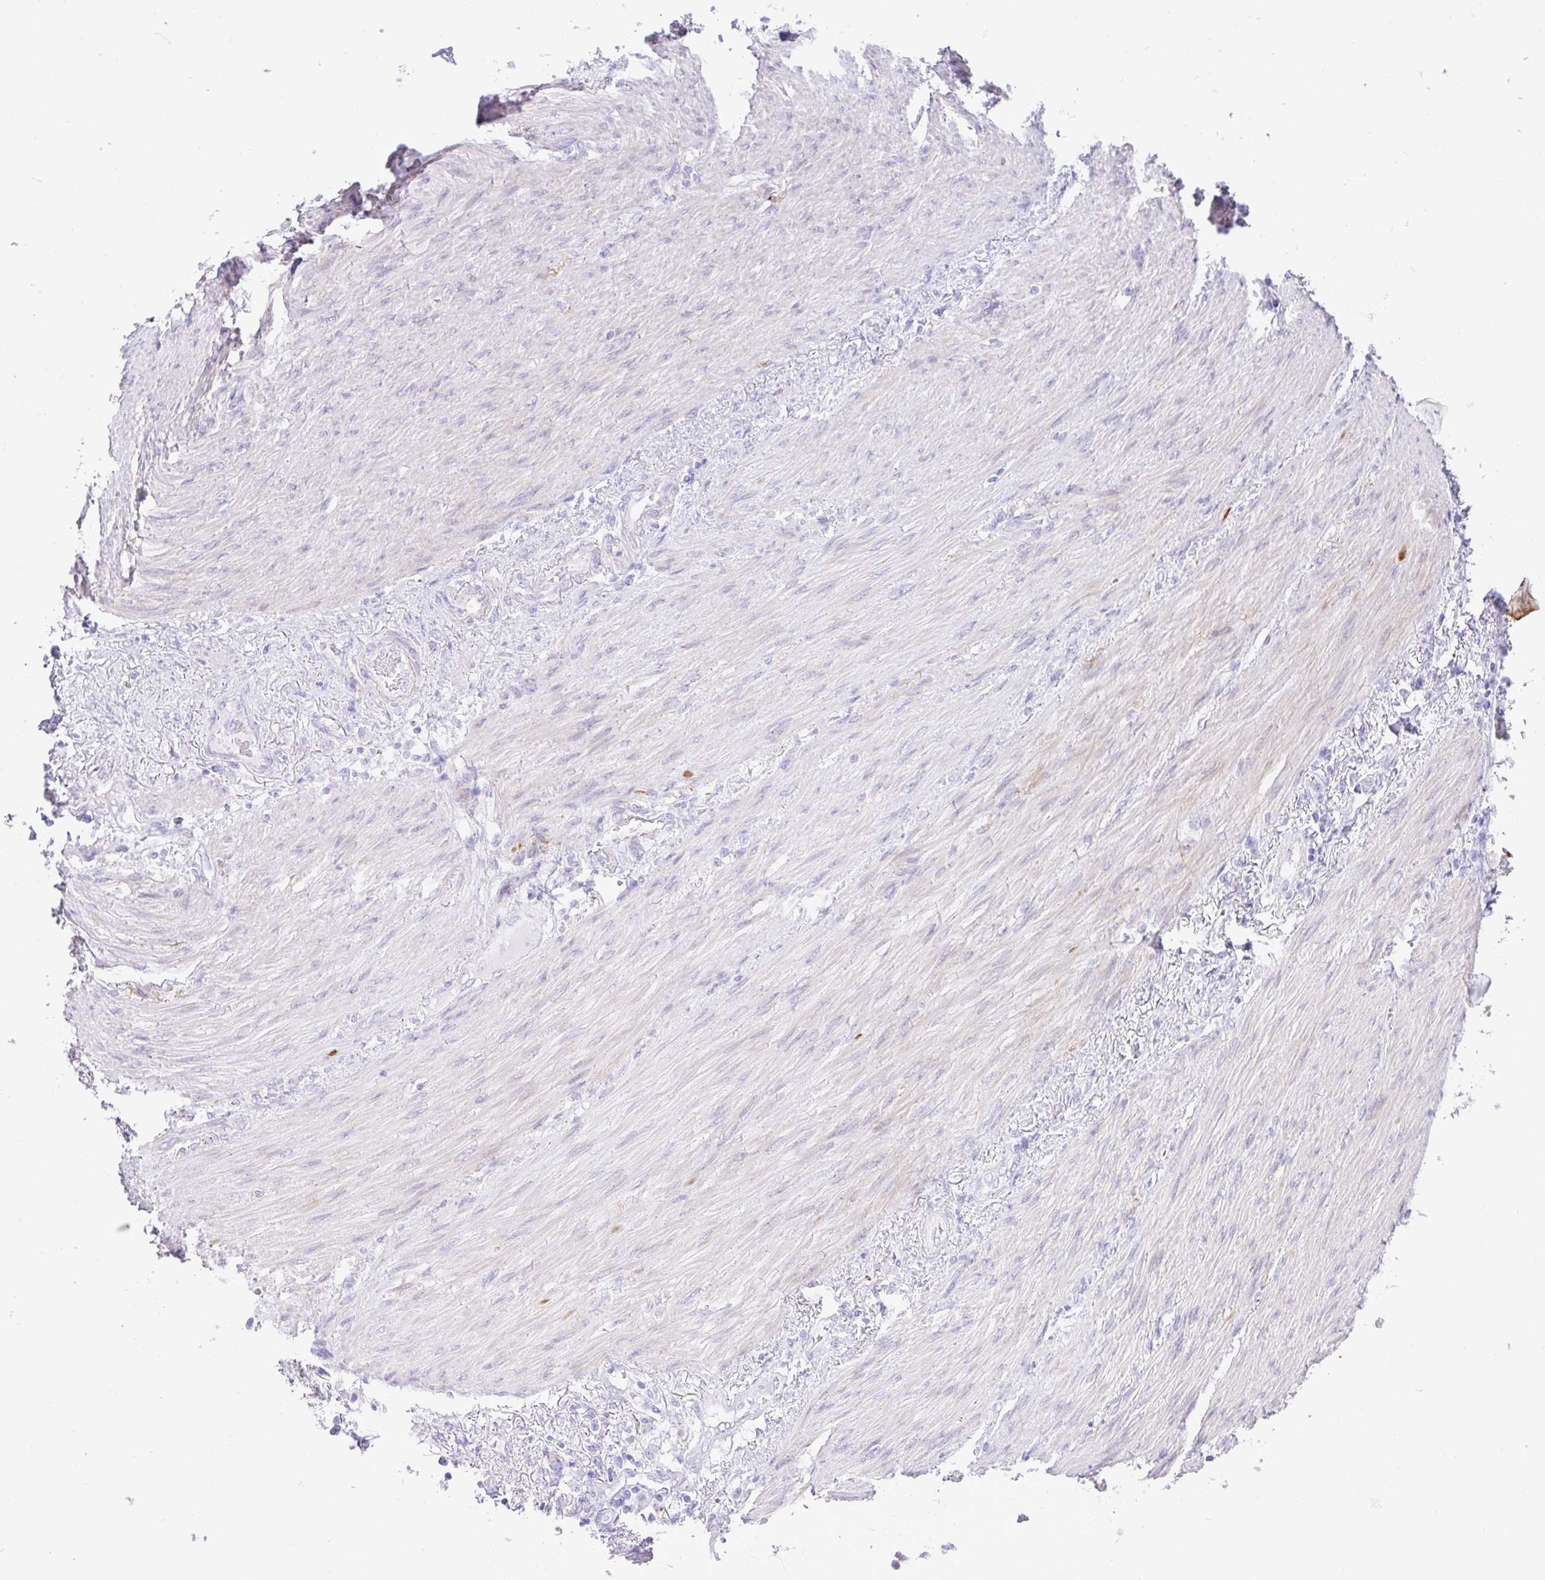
{"staining": {"intensity": "moderate", "quantity": "<25%", "location": "cytoplasmic/membranous"}, "tissue": "stomach cancer", "cell_type": "Tumor cells", "image_type": "cancer", "snomed": [{"axis": "morphology", "description": "Adenocarcinoma, NOS"}, {"axis": "topography", "description": "Stomach"}], "caption": "Human stomach adenocarcinoma stained with a protein marker displays moderate staining in tumor cells.", "gene": "REEP1", "patient": {"sex": "female", "age": 79}}